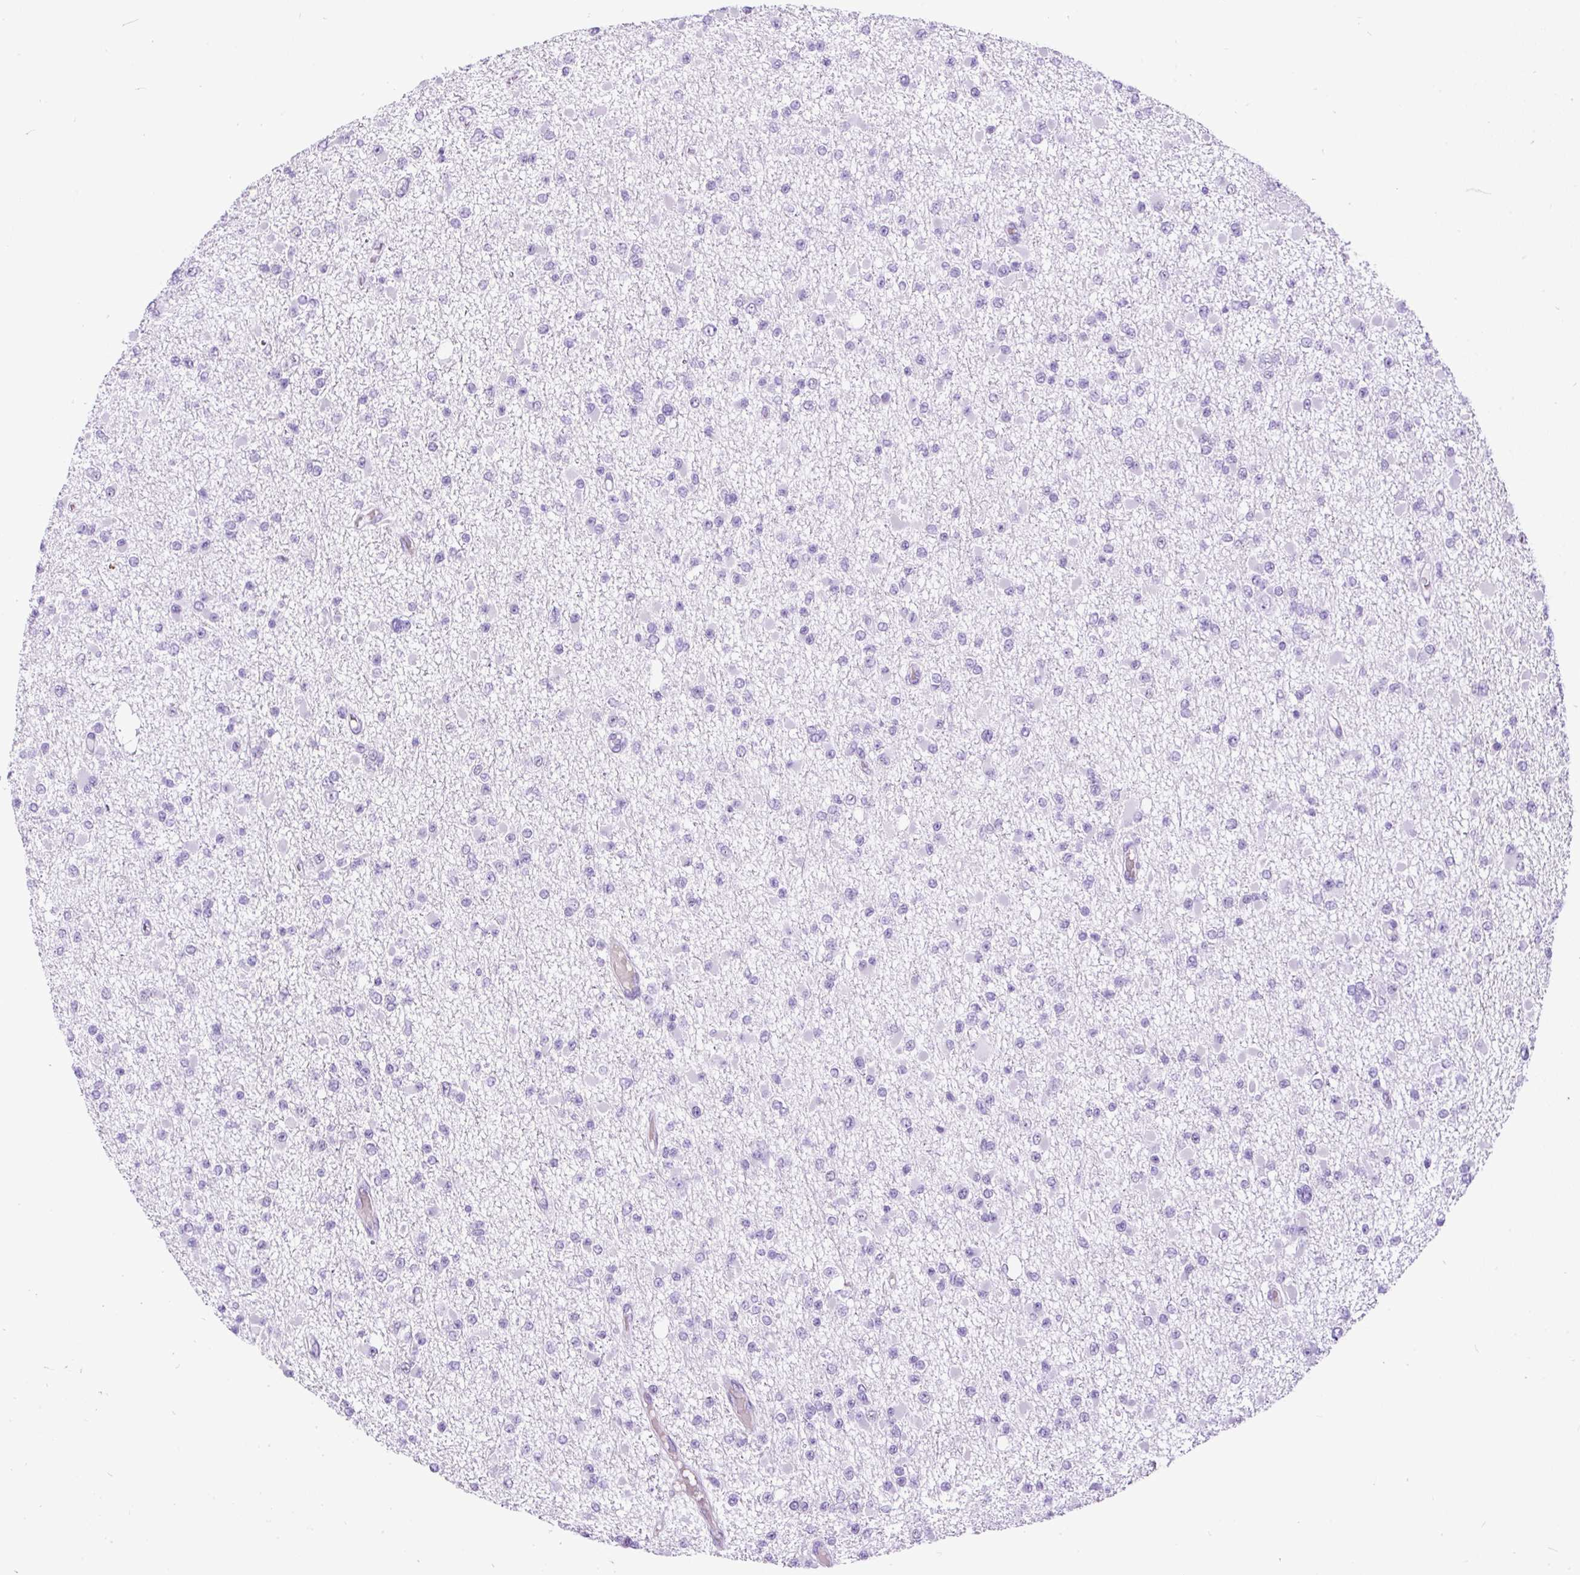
{"staining": {"intensity": "negative", "quantity": "none", "location": "none"}, "tissue": "glioma", "cell_type": "Tumor cells", "image_type": "cancer", "snomed": [{"axis": "morphology", "description": "Glioma, malignant, Low grade"}, {"axis": "topography", "description": "Brain"}], "caption": "Tumor cells are negative for protein expression in human low-grade glioma (malignant). Nuclei are stained in blue.", "gene": "CEL", "patient": {"sex": "female", "age": 22}}